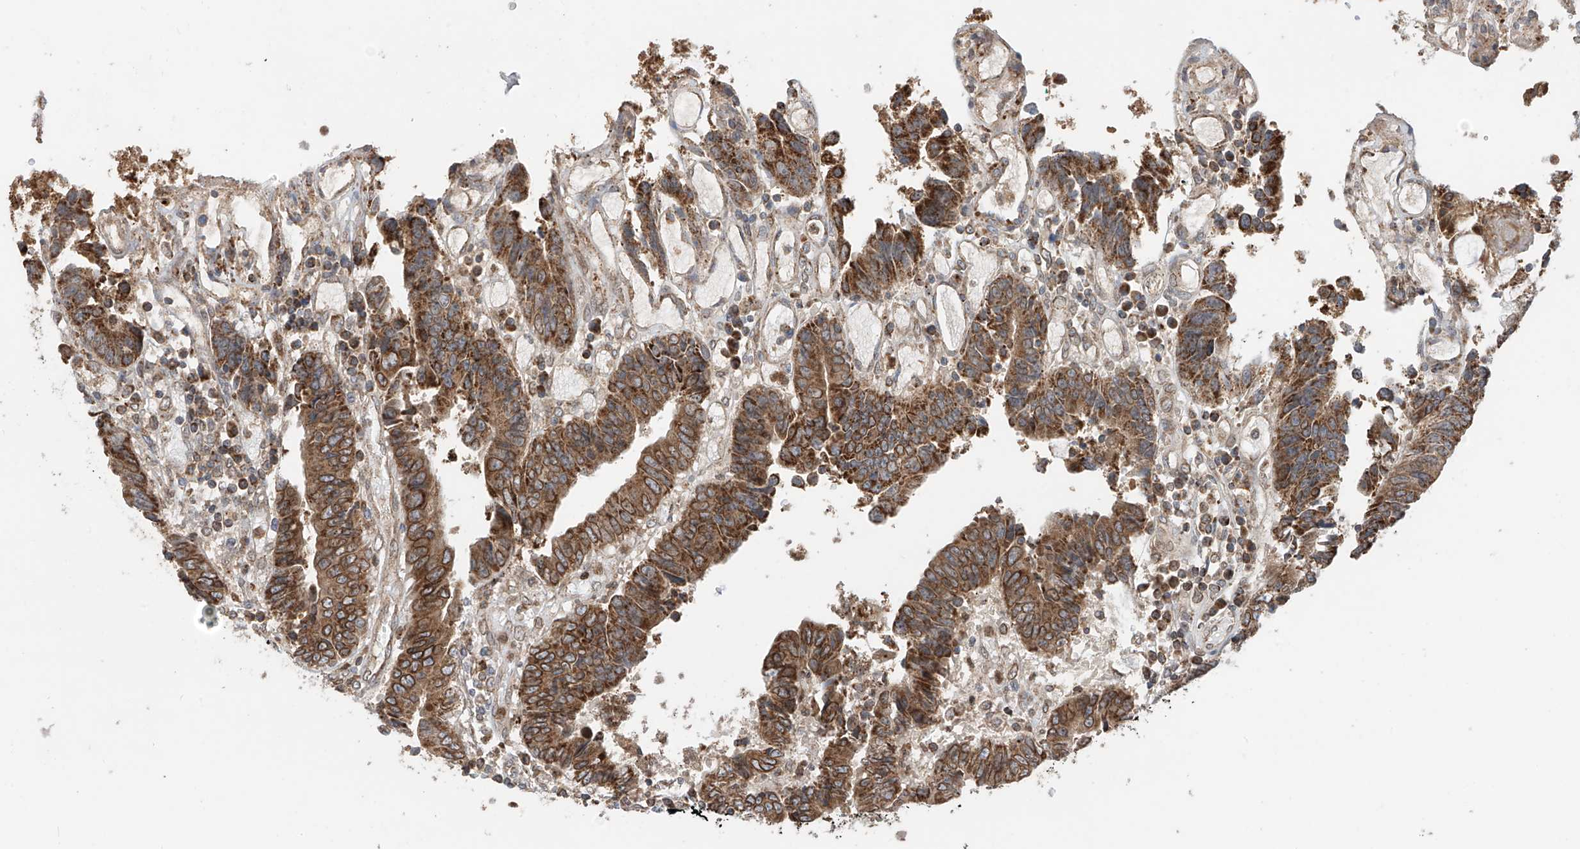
{"staining": {"intensity": "strong", "quantity": ">75%", "location": "cytoplasmic/membranous"}, "tissue": "colorectal cancer", "cell_type": "Tumor cells", "image_type": "cancer", "snomed": [{"axis": "morphology", "description": "Adenocarcinoma, NOS"}, {"axis": "topography", "description": "Rectum"}], "caption": "DAB (3,3'-diaminobenzidine) immunohistochemical staining of human colorectal cancer (adenocarcinoma) displays strong cytoplasmic/membranous protein positivity in approximately >75% of tumor cells.", "gene": "AHCTF1", "patient": {"sex": "male", "age": 84}}